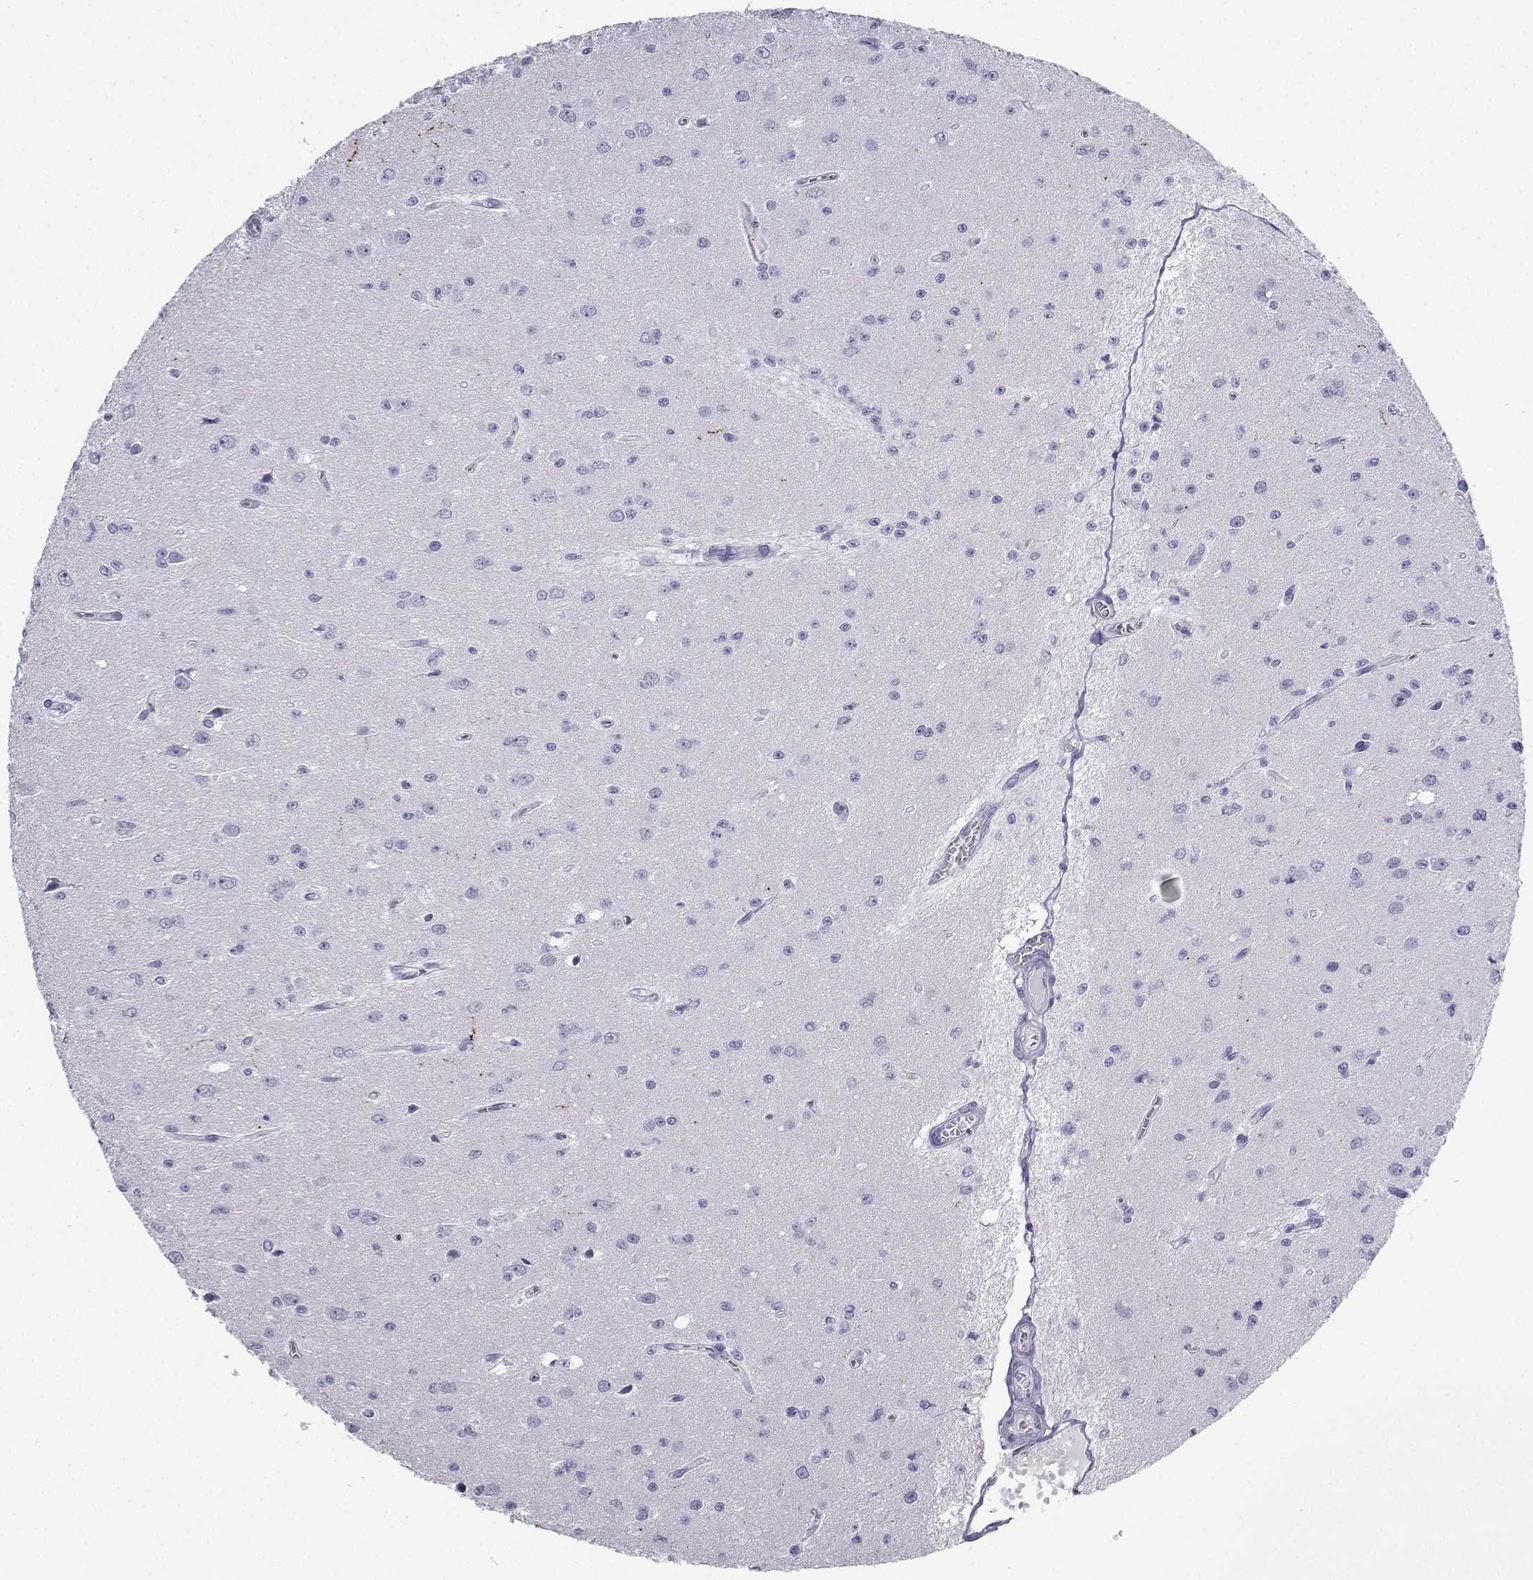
{"staining": {"intensity": "negative", "quantity": "none", "location": "none"}, "tissue": "glioma", "cell_type": "Tumor cells", "image_type": "cancer", "snomed": [{"axis": "morphology", "description": "Glioma, malignant, Low grade"}, {"axis": "topography", "description": "Brain"}], "caption": "Immunohistochemistry of low-grade glioma (malignant) demonstrates no expression in tumor cells.", "gene": "SLC18A2", "patient": {"sex": "female", "age": 45}}